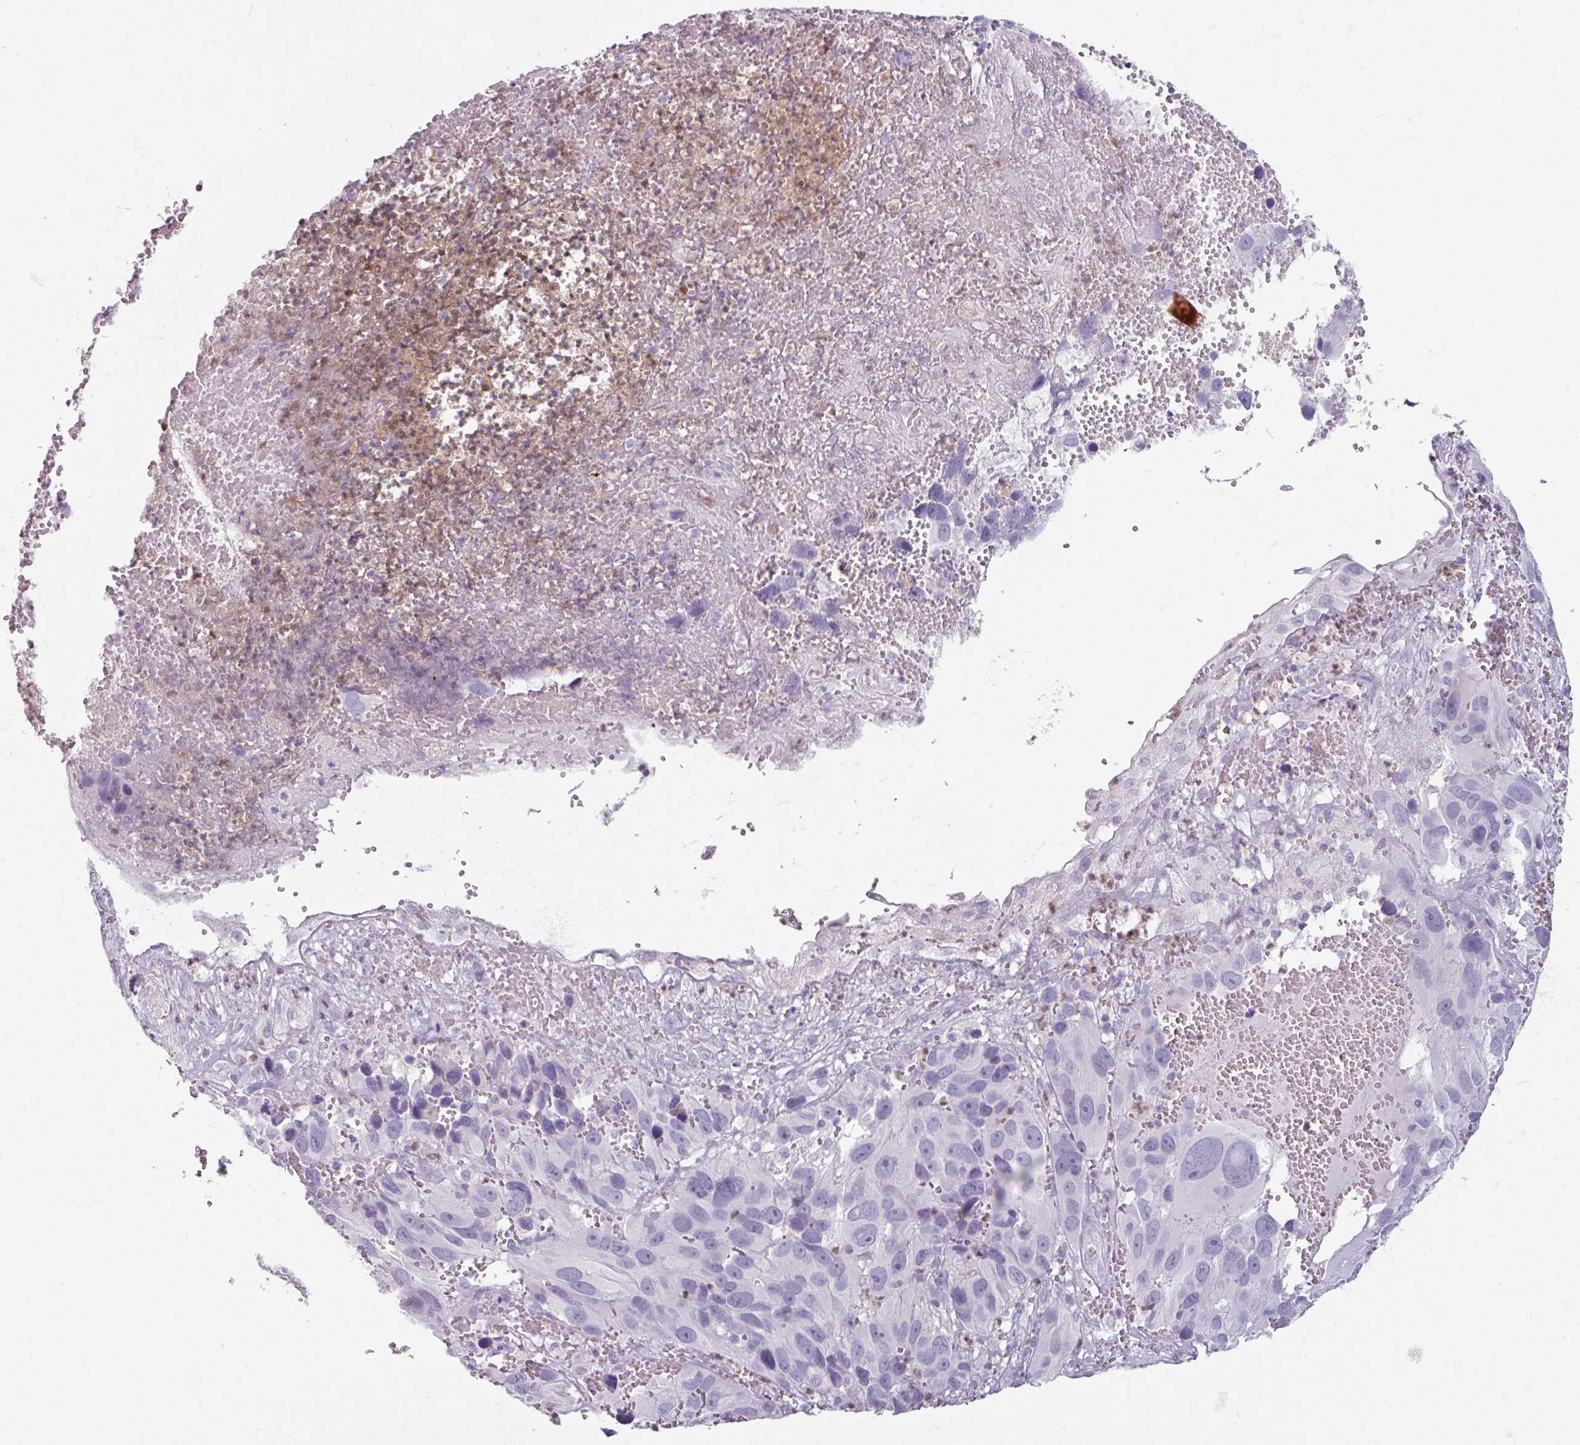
{"staining": {"intensity": "negative", "quantity": "none", "location": "none"}, "tissue": "melanoma", "cell_type": "Tumor cells", "image_type": "cancer", "snomed": [{"axis": "morphology", "description": "Malignant melanoma, NOS"}, {"axis": "topography", "description": "Skin"}], "caption": "This is an IHC histopathology image of malignant melanoma. There is no expression in tumor cells.", "gene": "ARG1", "patient": {"sex": "male", "age": 84}}